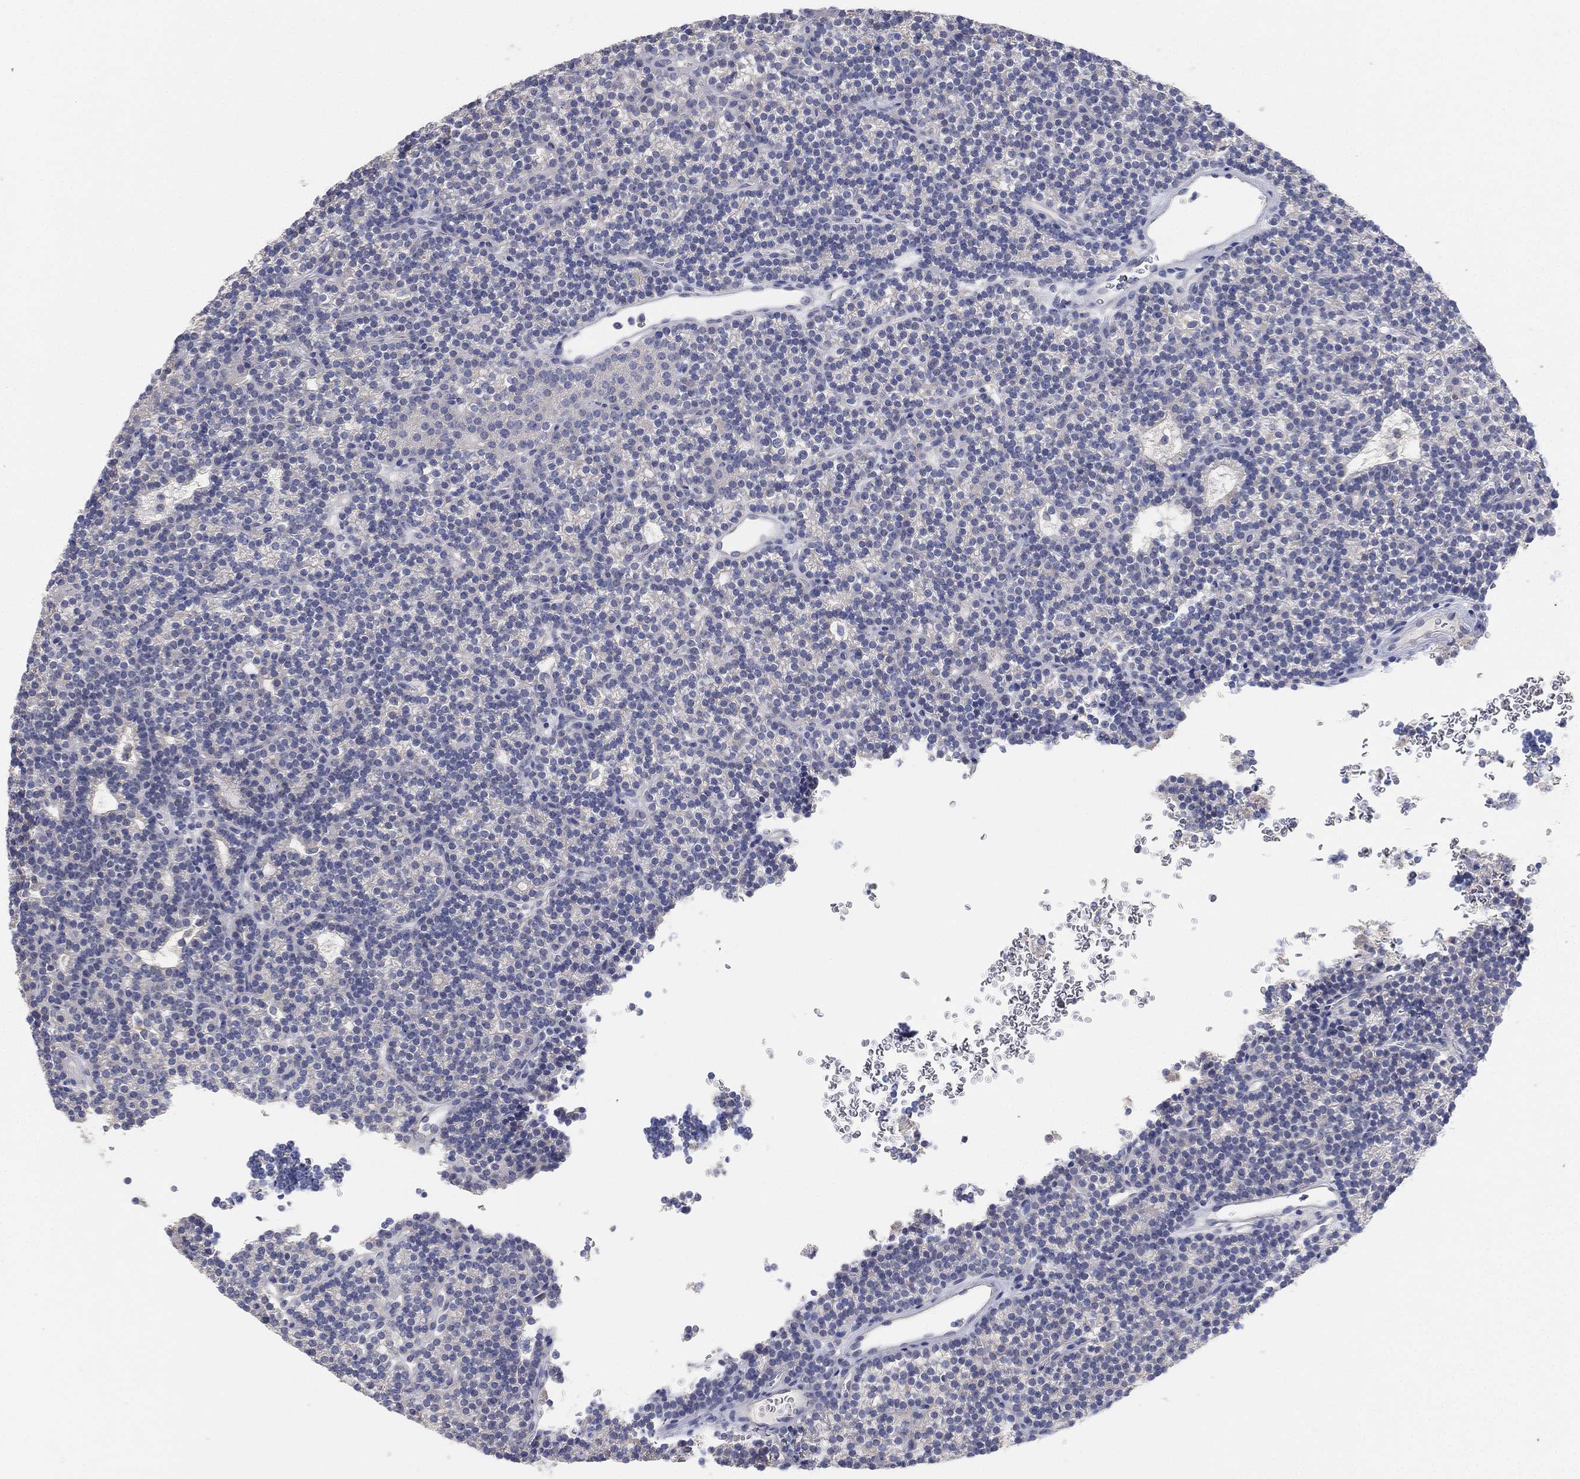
{"staining": {"intensity": "negative", "quantity": "none", "location": "none"}, "tissue": "parathyroid gland", "cell_type": "Glandular cells", "image_type": "normal", "snomed": [{"axis": "morphology", "description": "Normal tissue, NOS"}, {"axis": "topography", "description": "Parathyroid gland"}], "caption": "Glandular cells are negative for protein expression in unremarkable human parathyroid gland. (DAB IHC with hematoxylin counter stain).", "gene": "FAM187B", "patient": {"sex": "female", "age": 42}}